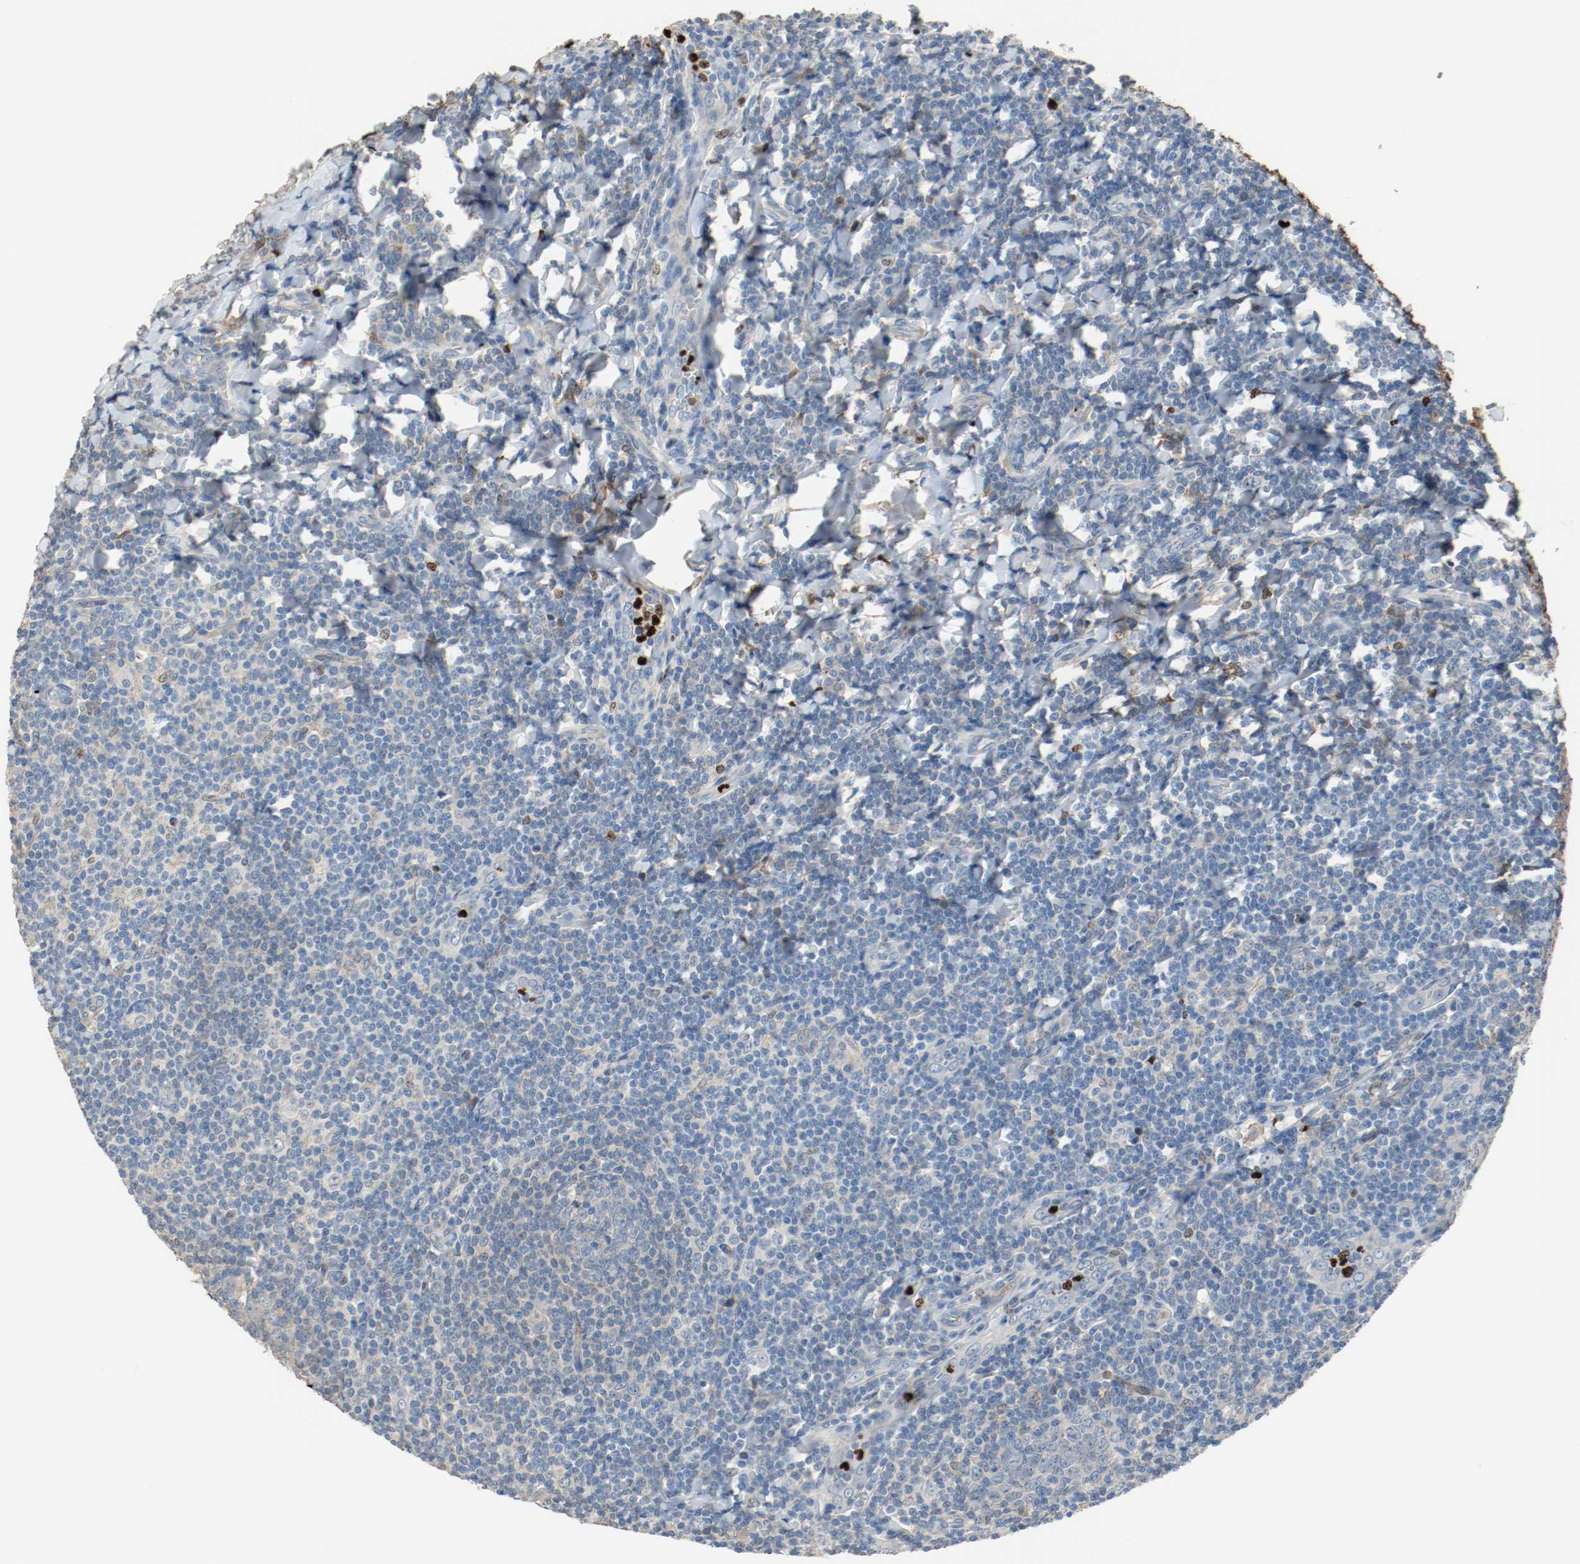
{"staining": {"intensity": "weak", "quantity": "<25%", "location": "cytoplasmic/membranous"}, "tissue": "tonsil", "cell_type": "Germinal center cells", "image_type": "normal", "snomed": [{"axis": "morphology", "description": "Normal tissue, NOS"}, {"axis": "topography", "description": "Tonsil"}], "caption": "Germinal center cells are negative for brown protein staining in normal tonsil. Brightfield microscopy of immunohistochemistry stained with DAB (brown) and hematoxylin (blue), captured at high magnification.", "gene": "BLK", "patient": {"sex": "male", "age": 31}}